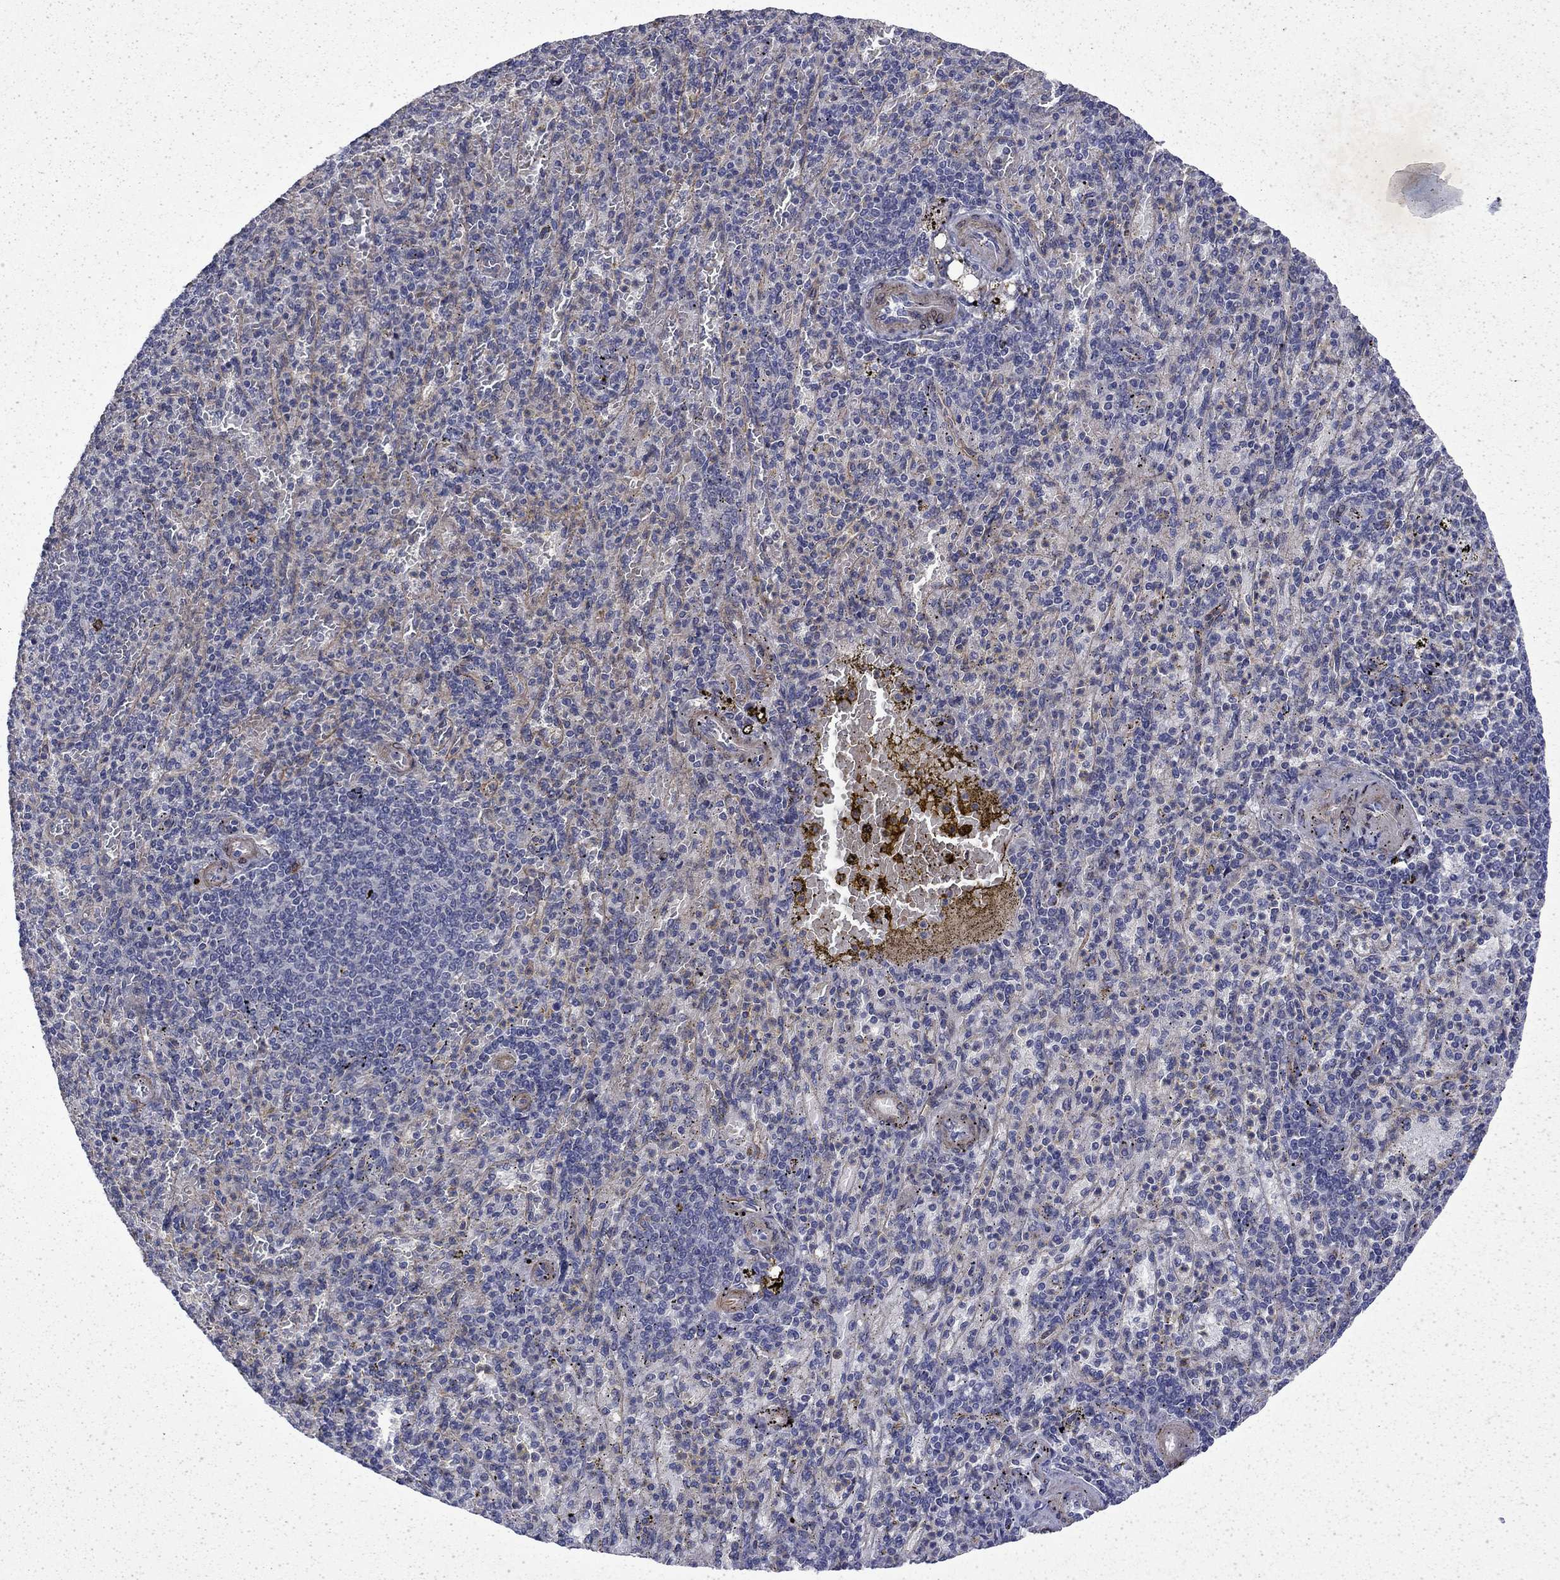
{"staining": {"intensity": "negative", "quantity": "none", "location": "none"}, "tissue": "spleen", "cell_type": "Cells in red pulp", "image_type": "normal", "snomed": [{"axis": "morphology", "description": "Normal tissue, NOS"}, {"axis": "topography", "description": "Spleen"}], "caption": "IHC image of benign spleen stained for a protein (brown), which shows no expression in cells in red pulp.", "gene": "DTNA", "patient": {"sex": "female", "age": 74}}